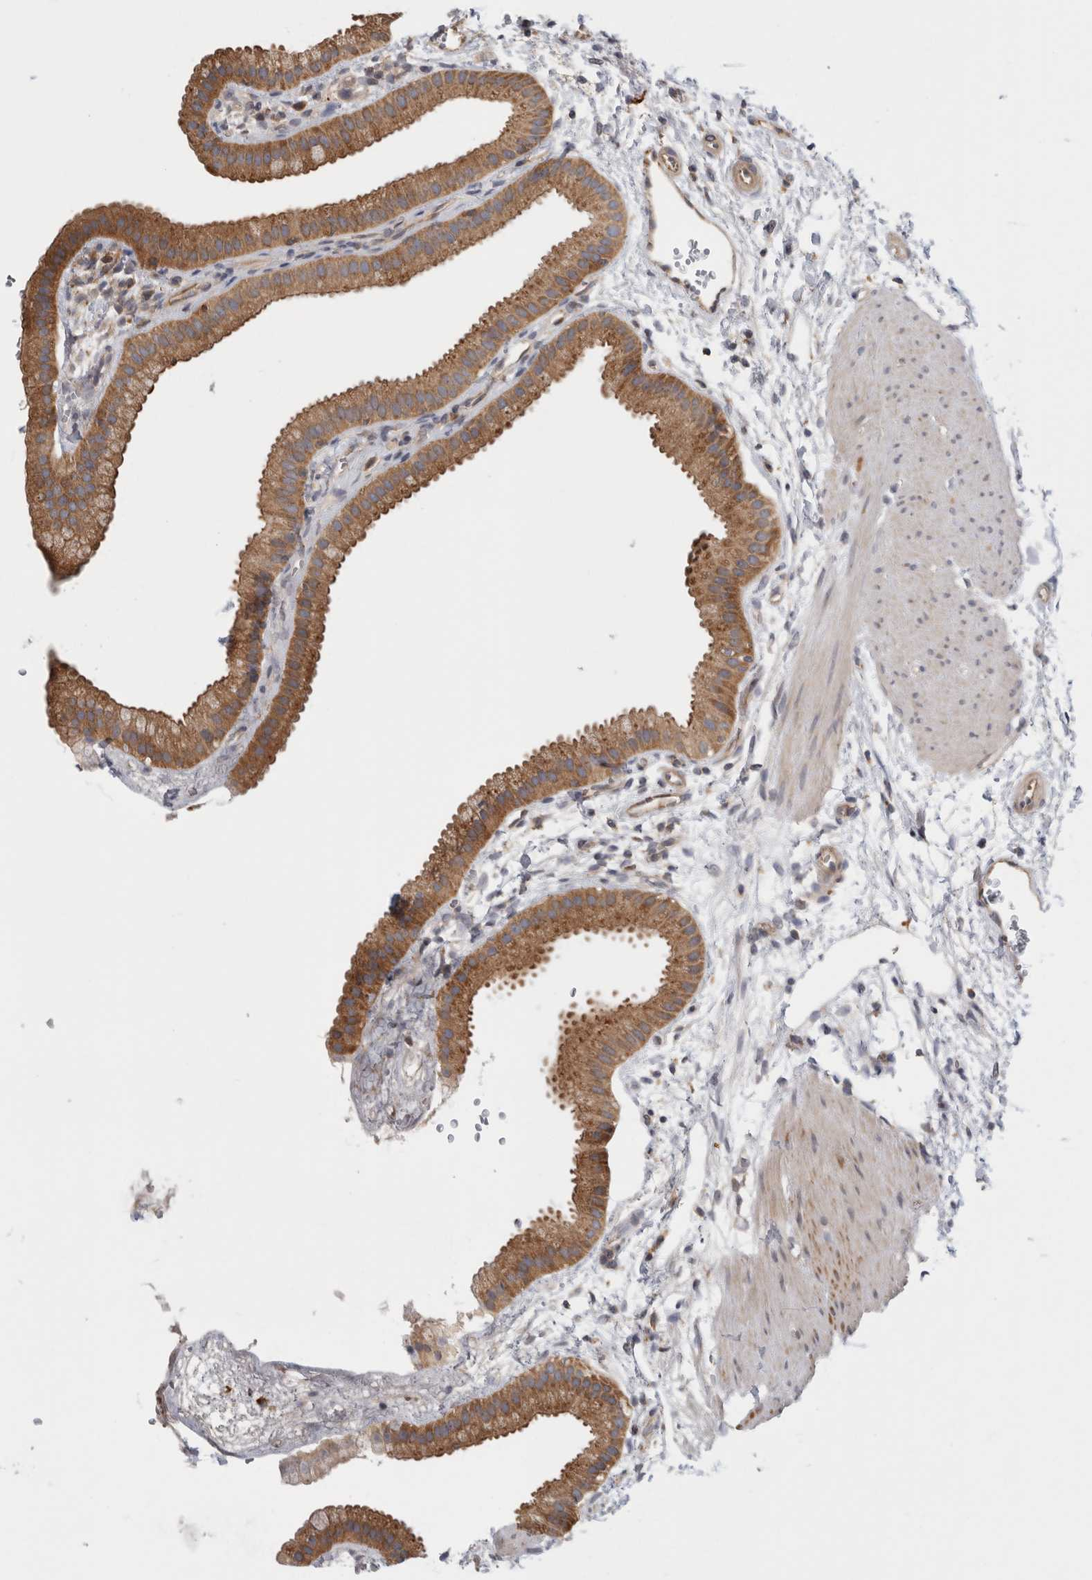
{"staining": {"intensity": "moderate", "quantity": ">75%", "location": "cytoplasmic/membranous"}, "tissue": "gallbladder", "cell_type": "Glandular cells", "image_type": "normal", "snomed": [{"axis": "morphology", "description": "Normal tissue, NOS"}, {"axis": "topography", "description": "Gallbladder"}], "caption": "IHC staining of benign gallbladder, which shows medium levels of moderate cytoplasmic/membranous expression in approximately >75% of glandular cells indicating moderate cytoplasmic/membranous protein positivity. The staining was performed using DAB (brown) for protein detection and nuclei were counterstained in hematoxylin (blue).", "gene": "GRIK2", "patient": {"sex": "female", "age": 64}}